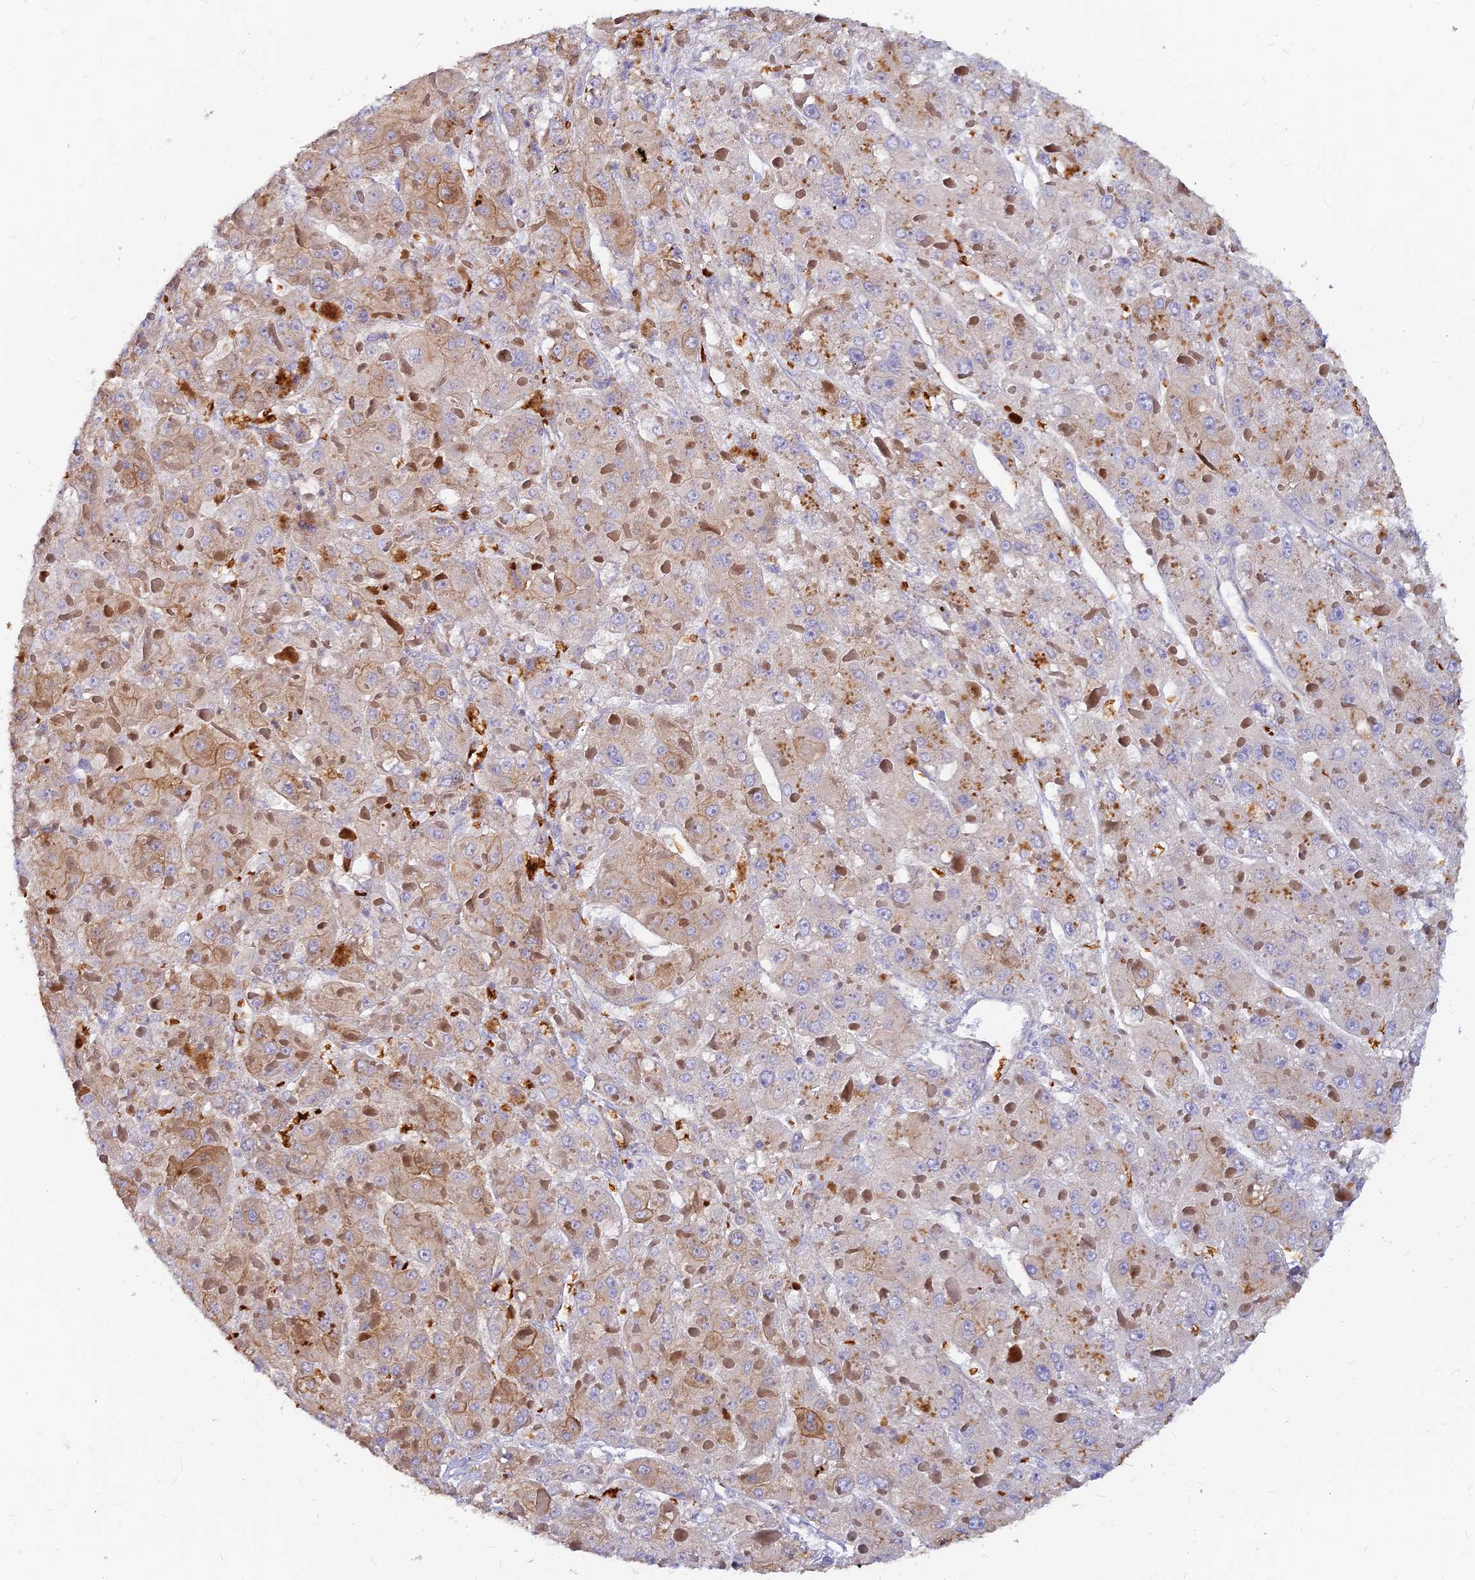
{"staining": {"intensity": "weak", "quantity": "25%-75%", "location": "cytoplasmic/membranous"}, "tissue": "liver cancer", "cell_type": "Tumor cells", "image_type": "cancer", "snomed": [{"axis": "morphology", "description": "Carcinoma, Hepatocellular, NOS"}, {"axis": "topography", "description": "Liver"}], "caption": "Protein expression analysis of human liver cancer (hepatocellular carcinoma) reveals weak cytoplasmic/membranous positivity in approximately 25%-75% of tumor cells.", "gene": "DENND2D", "patient": {"sex": "female", "age": 73}}